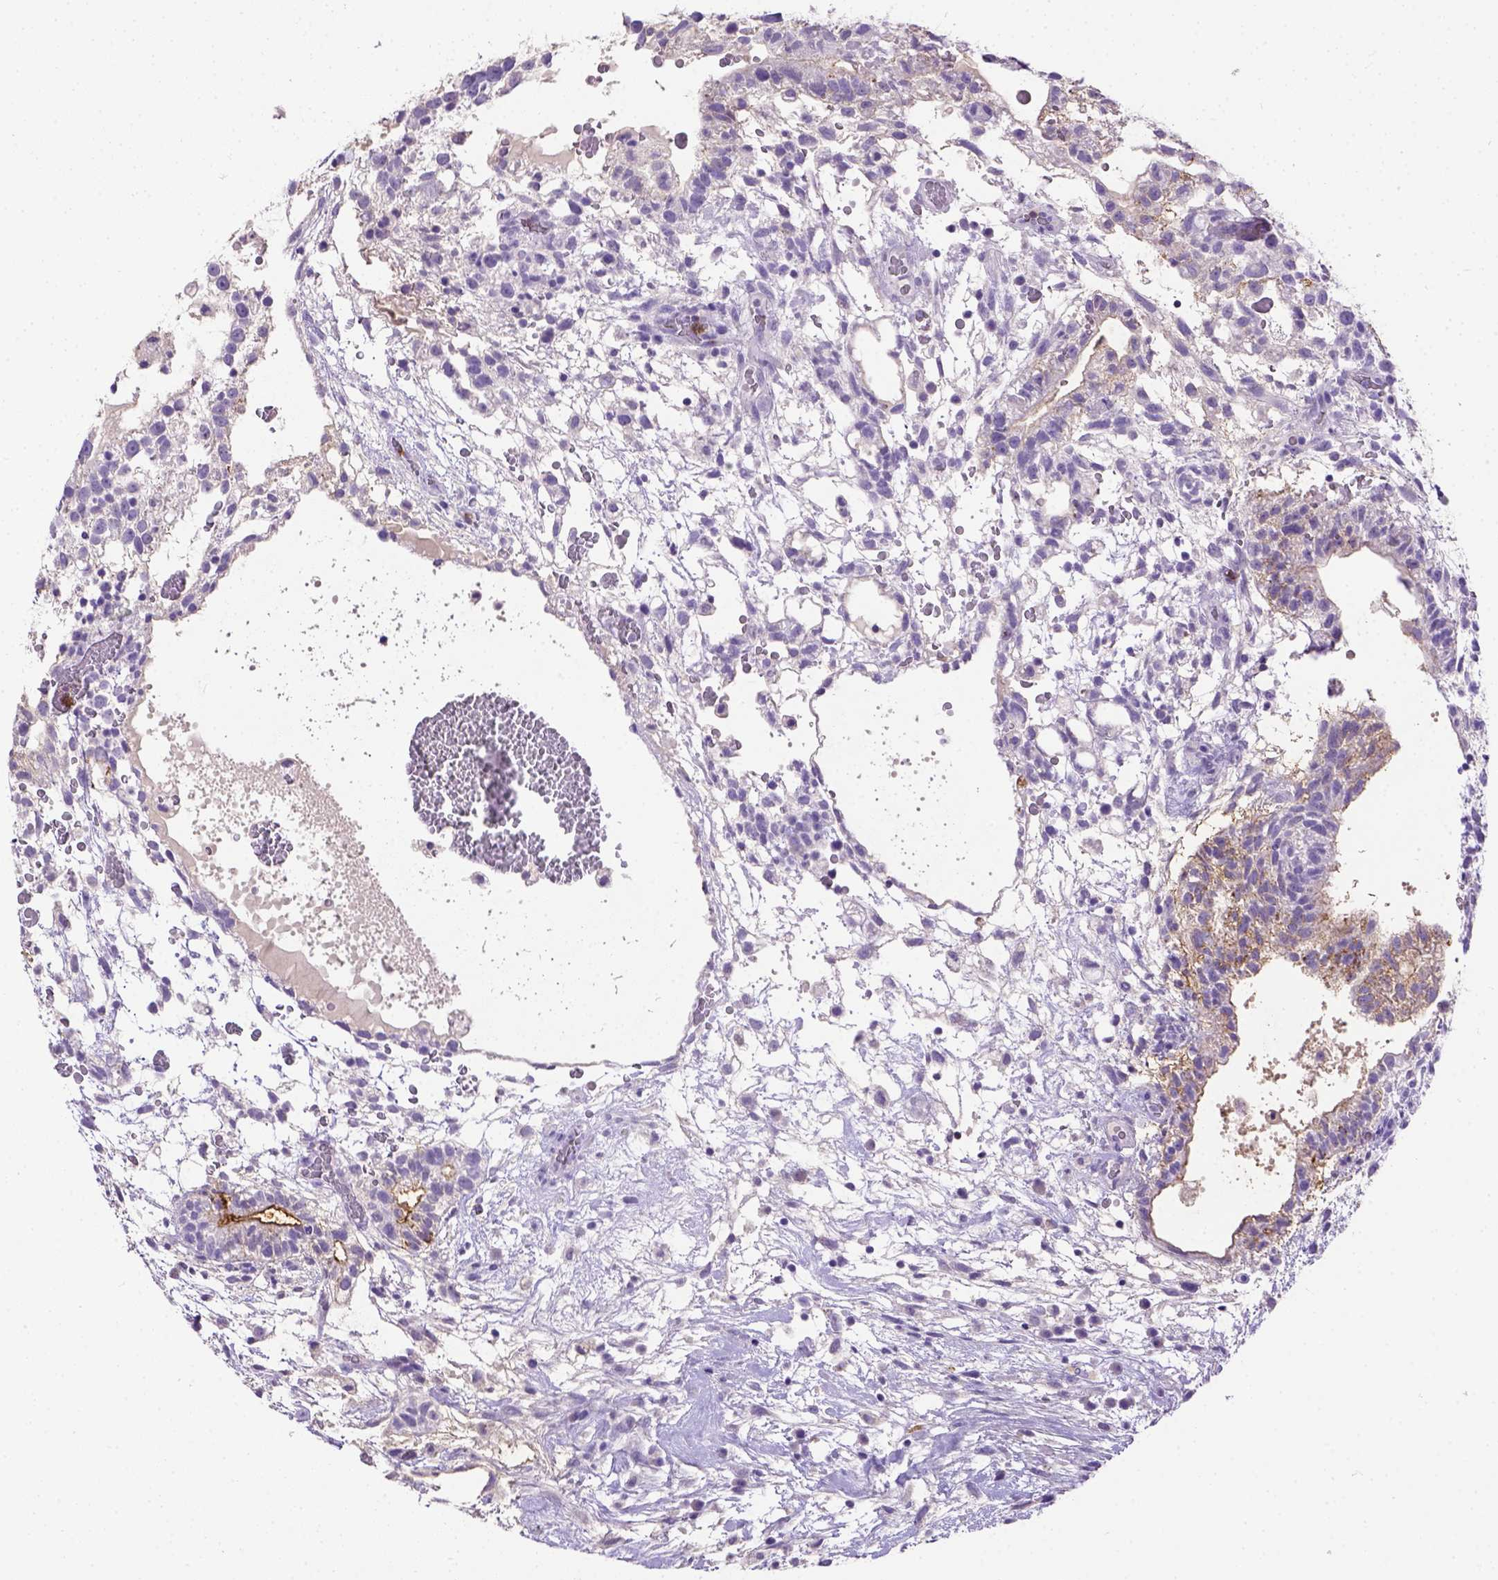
{"staining": {"intensity": "negative", "quantity": "none", "location": "none"}, "tissue": "testis cancer", "cell_type": "Tumor cells", "image_type": "cancer", "snomed": [{"axis": "morphology", "description": "Normal tissue, NOS"}, {"axis": "morphology", "description": "Carcinoma, Embryonal, NOS"}, {"axis": "topography", "description": "Testis"}], "caption": "This is a micrograph of IHC staining of testis cancer (embryonal carcinoma), which shows no expression in tumor cells.", "gene": "B3GAT1", "patient": {"sex": "male", "age": 32}}